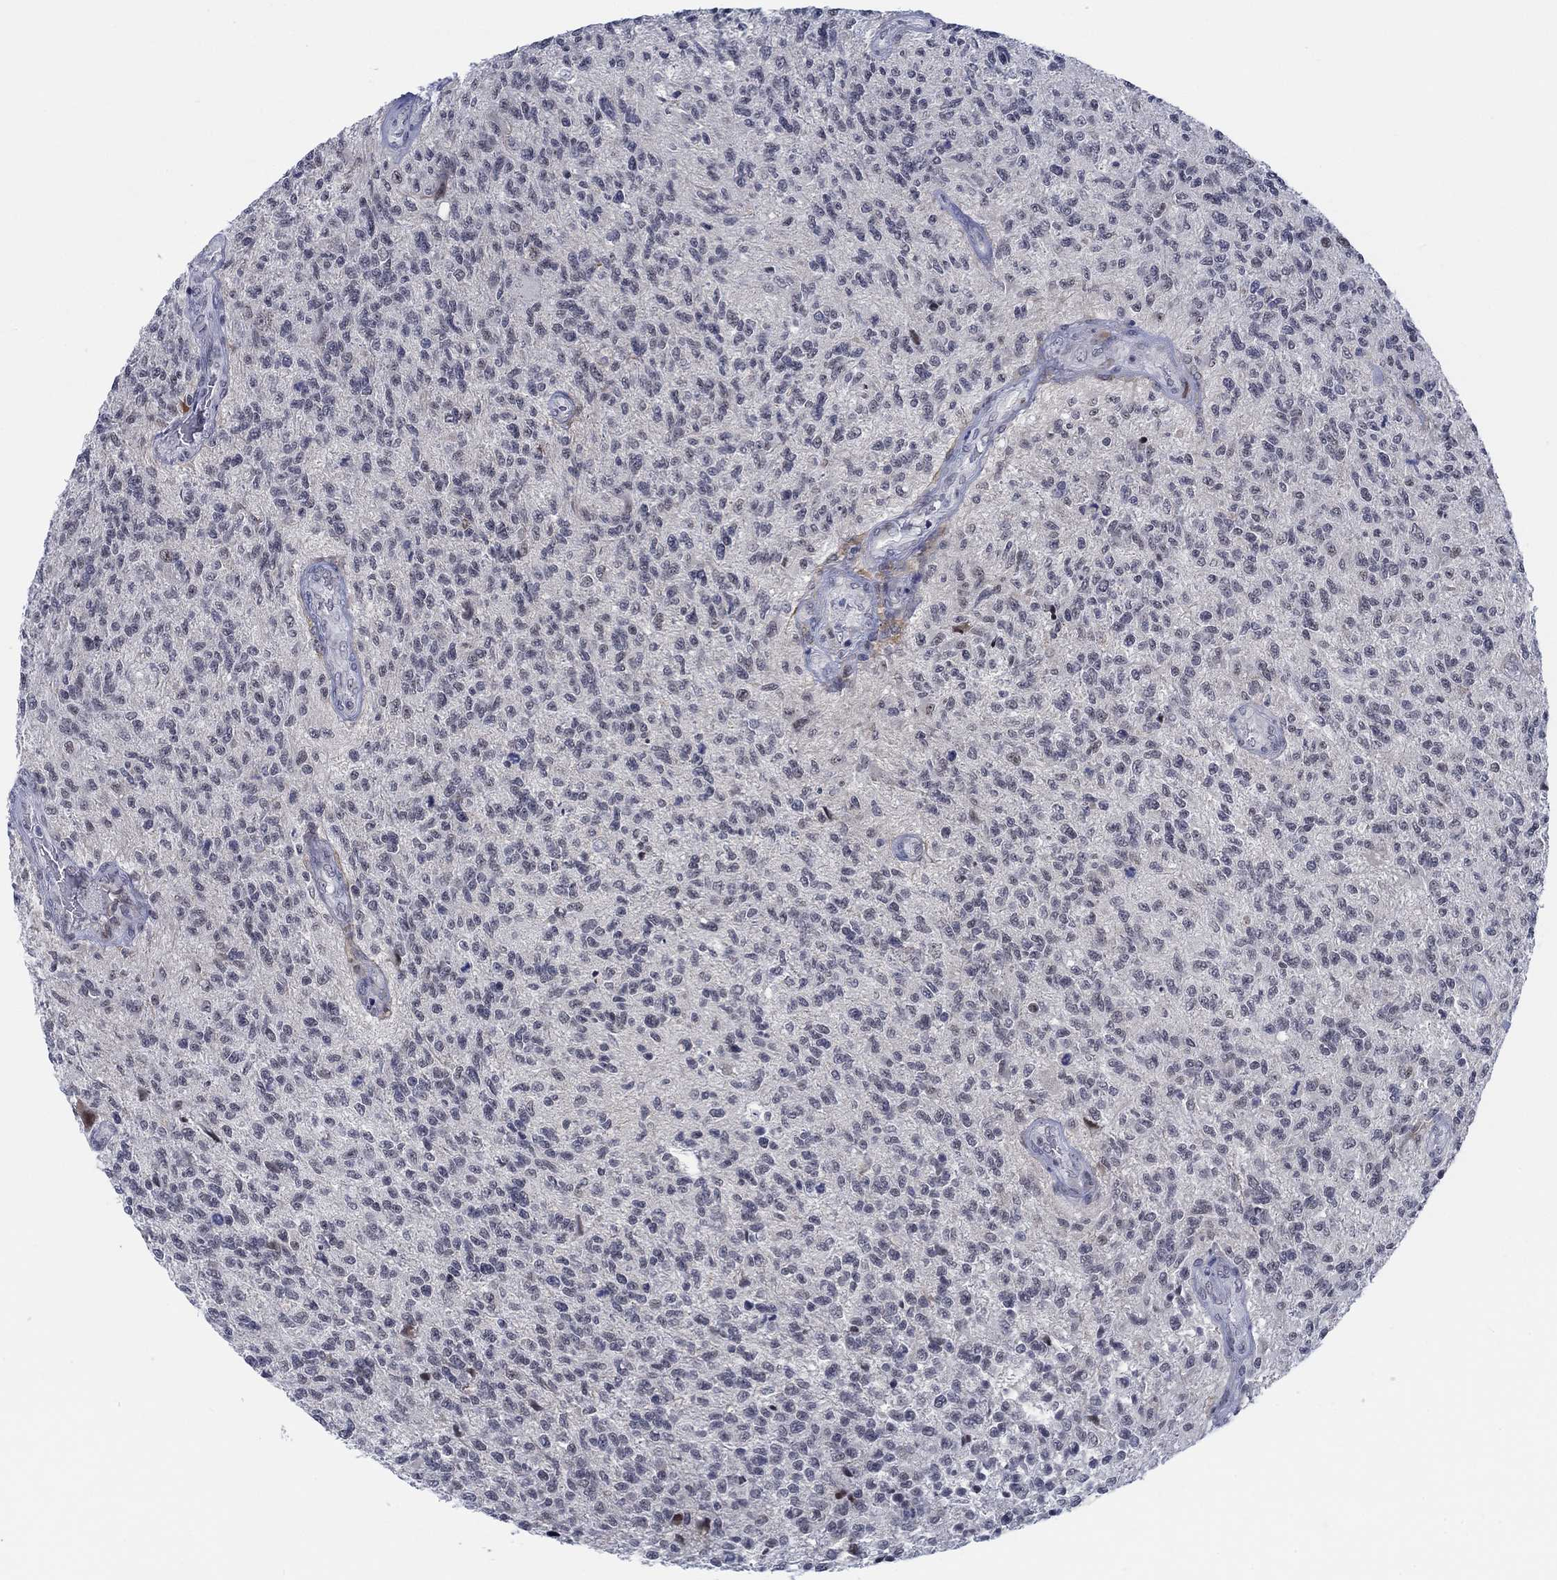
{"staining": {"intensity": "negative", "quantity": "none", "location": "none"}, "tissue": "glioma", "cell_type": "Tumor cells", "image_type": "cancer", "snomed": [{"axis": "morphology", "description": "Glioma, malignant, High grade"}, {"axis": "topography", "description": "Brain"}], "caption": "Immunohistochemical staining of glioma shows no significant expression in tumor cells.", "gene": "NEU3", "patient": {"sex": "male", "age": 56}}